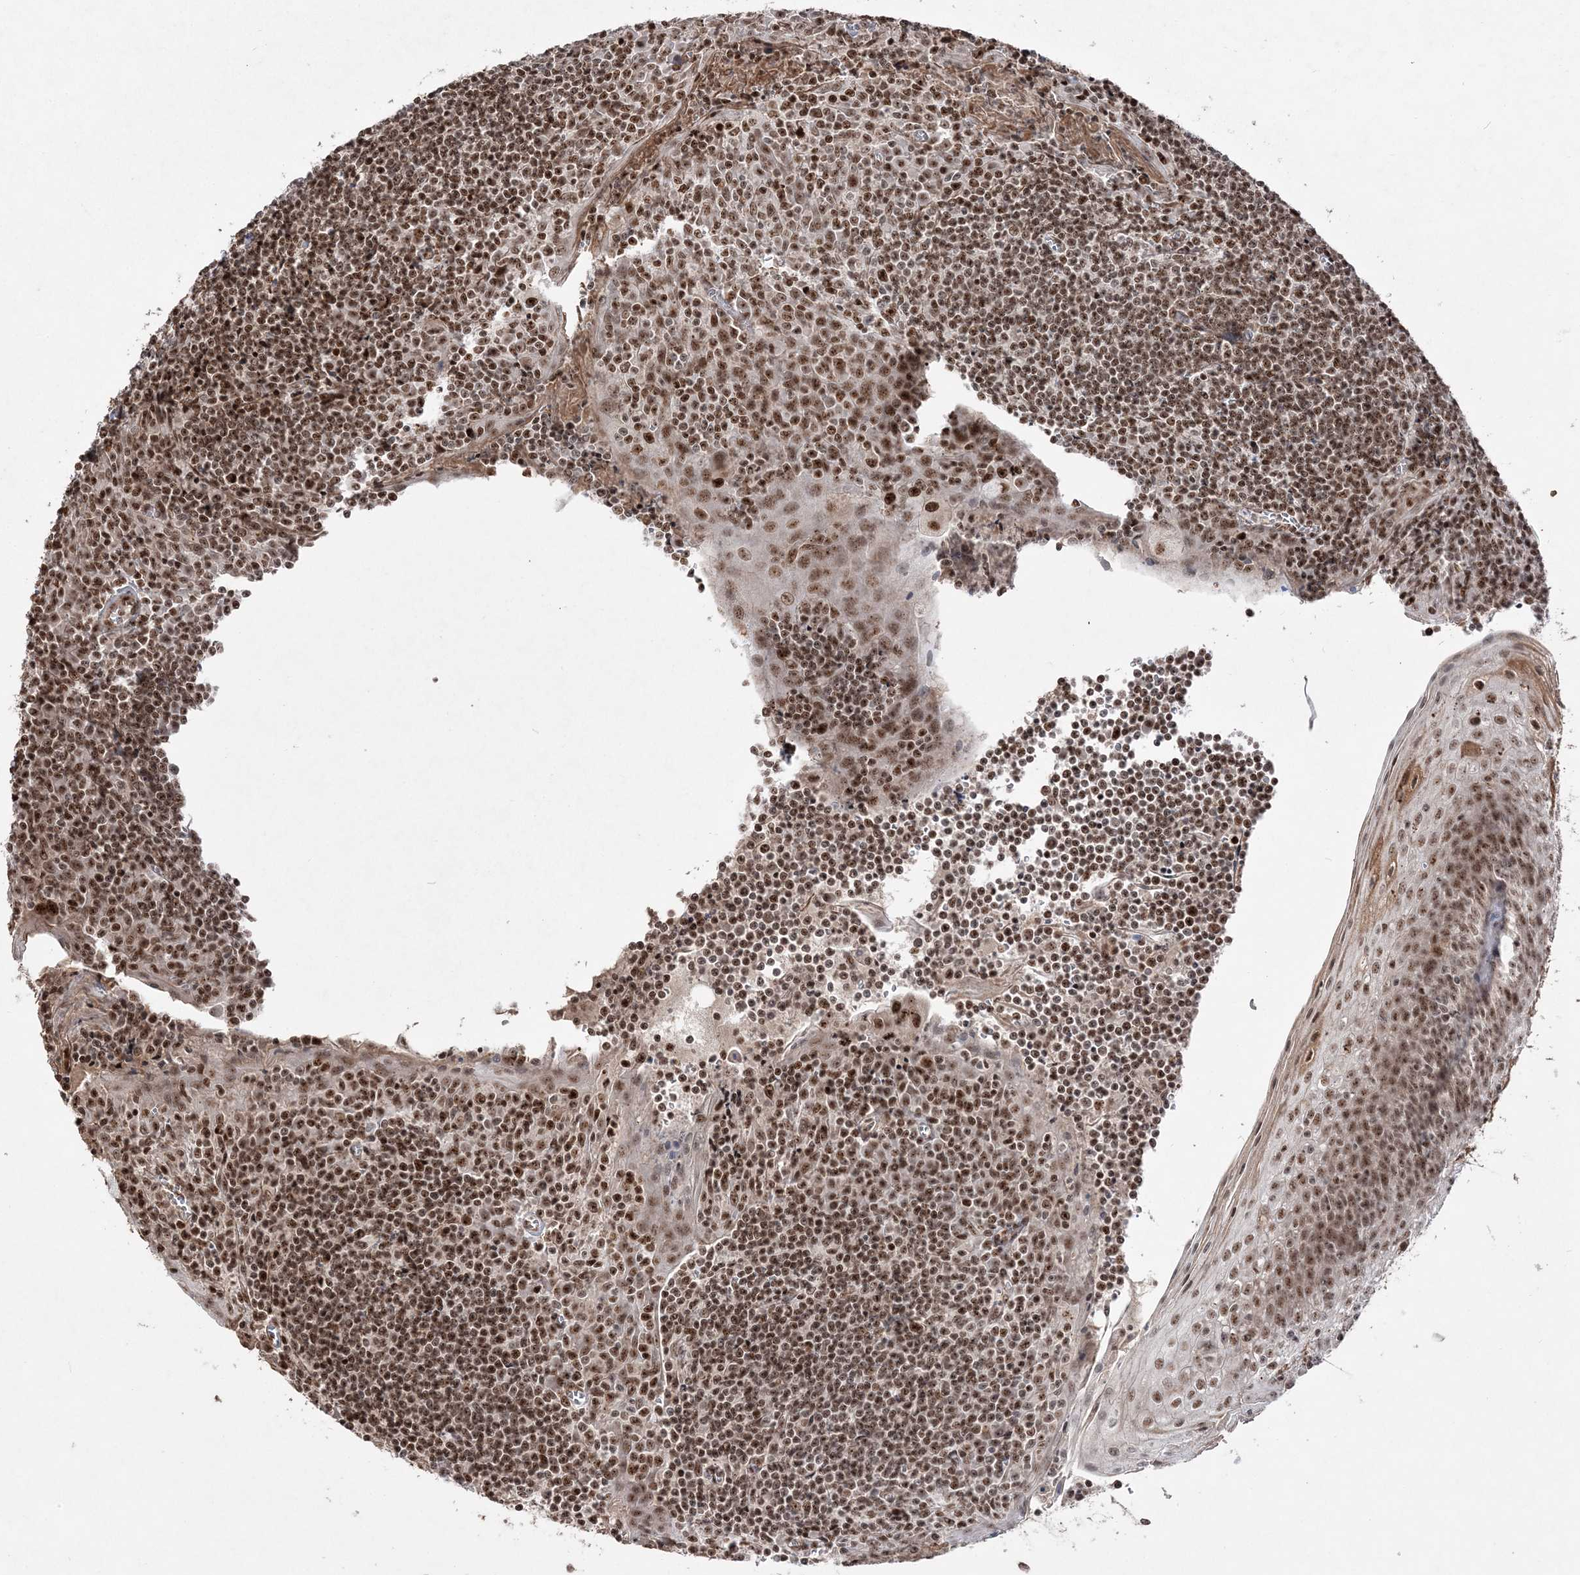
{"staining": {"intensity": "moderate", "quantity": ">75%", "location": "nuclear"}, "tissue": "tonsil", "cell_type": "Germinal center cells", "image_type": "normal", "snomed": [{"axis": "morphology", "description": "Normal tissue, NOS"}, {"axis": "topography", "description": "Tonsil"}], "caption": "Protein staining of normal tonsil exhibits moderate nuclear expression in approximately >75% of germinal center cells.", "gene": "RBM17", "patient": {"sex": "male", "age": 27}}